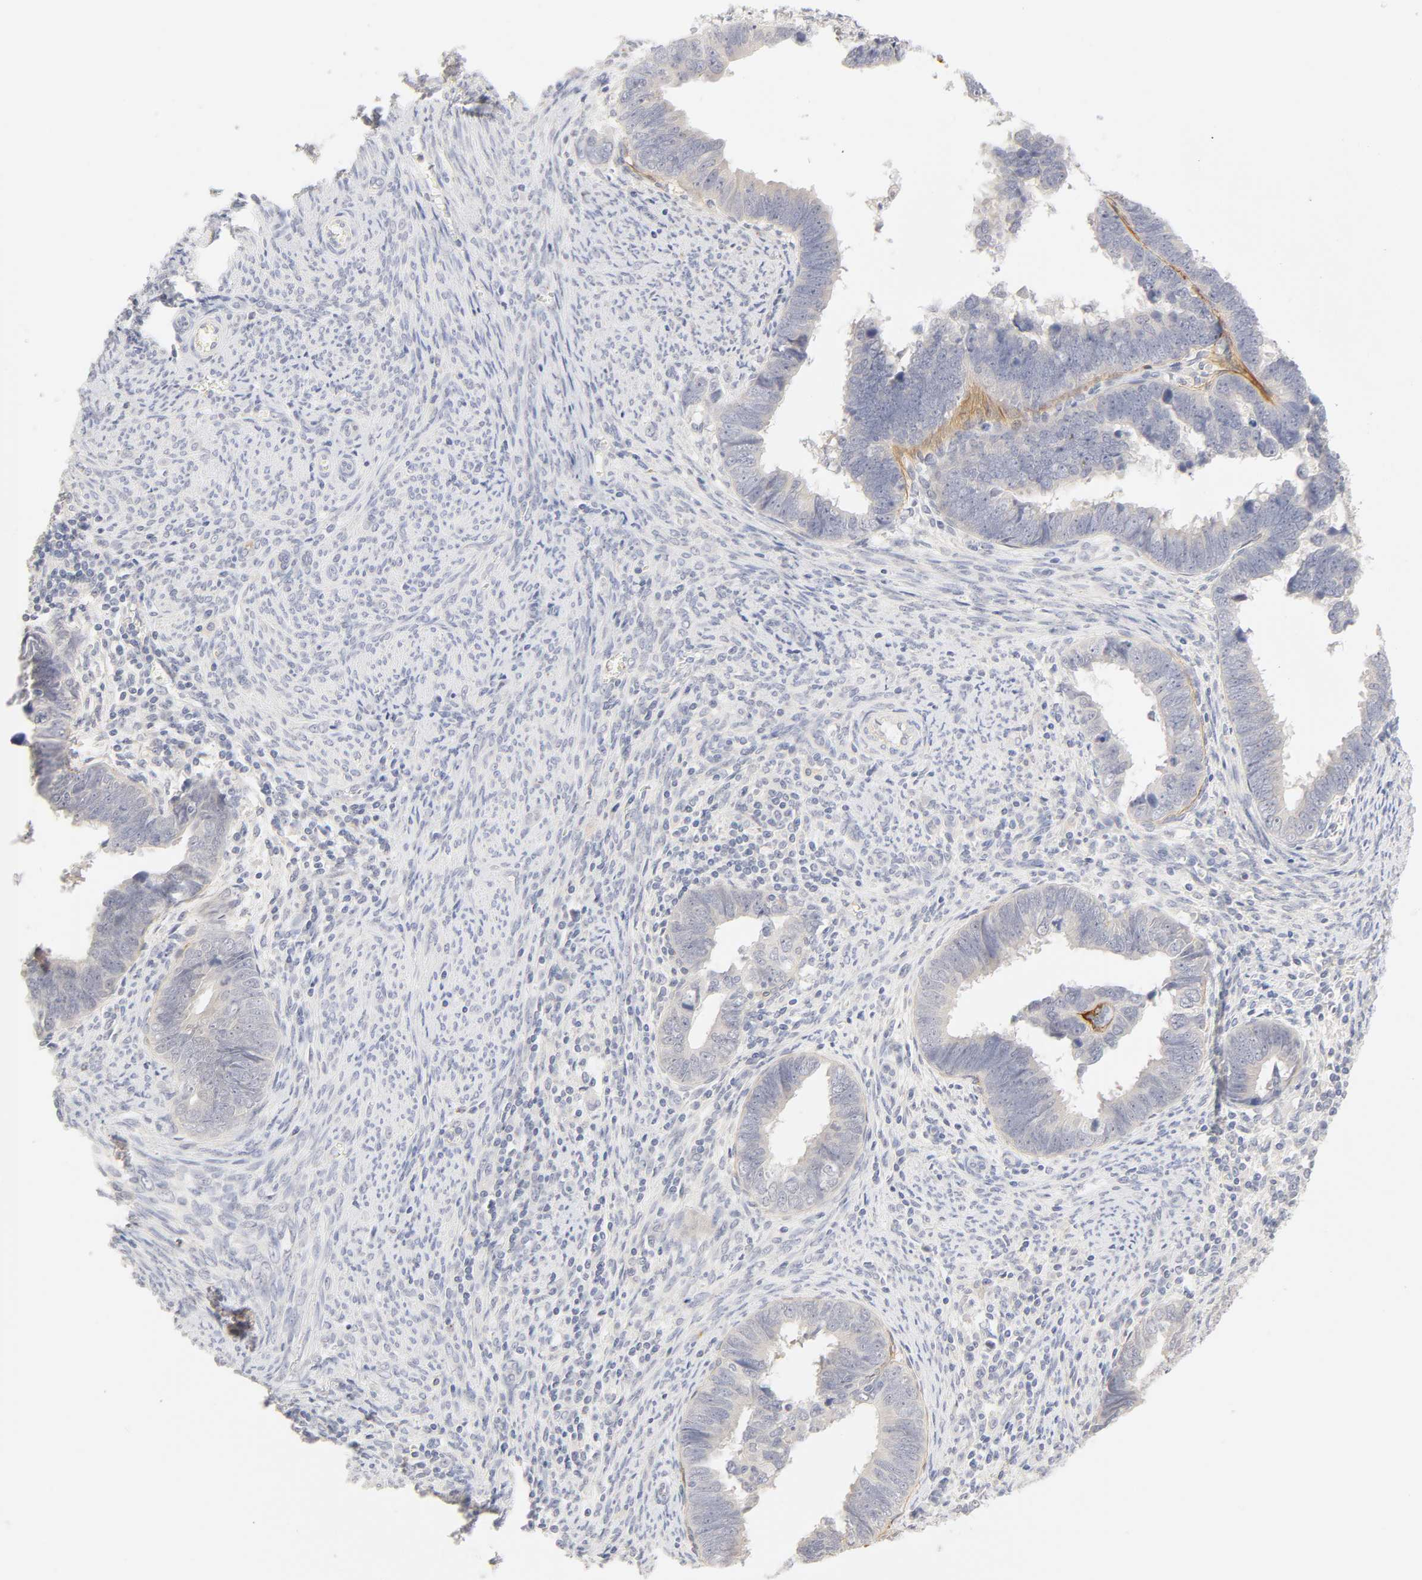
{"staining": {"intensity": "negative", "quantity": "none", "location": "none"}, "tissue": "endometrial cancer", "cell_type": "Tumor cells", "image_type": "cancer", "snomed": [{"axis": "morphology", "description": "Adenocarcinoma, NOS"}, {"axis": "topography", "description": "Endometrium"}], "caption": "This is an IHC histopathology image of human endometrial cancer (adenocarcinoma). There is no positivity in tumor cells.", "gene": "CYP4B1", "patient": {"sex": "female", "age": 75}}